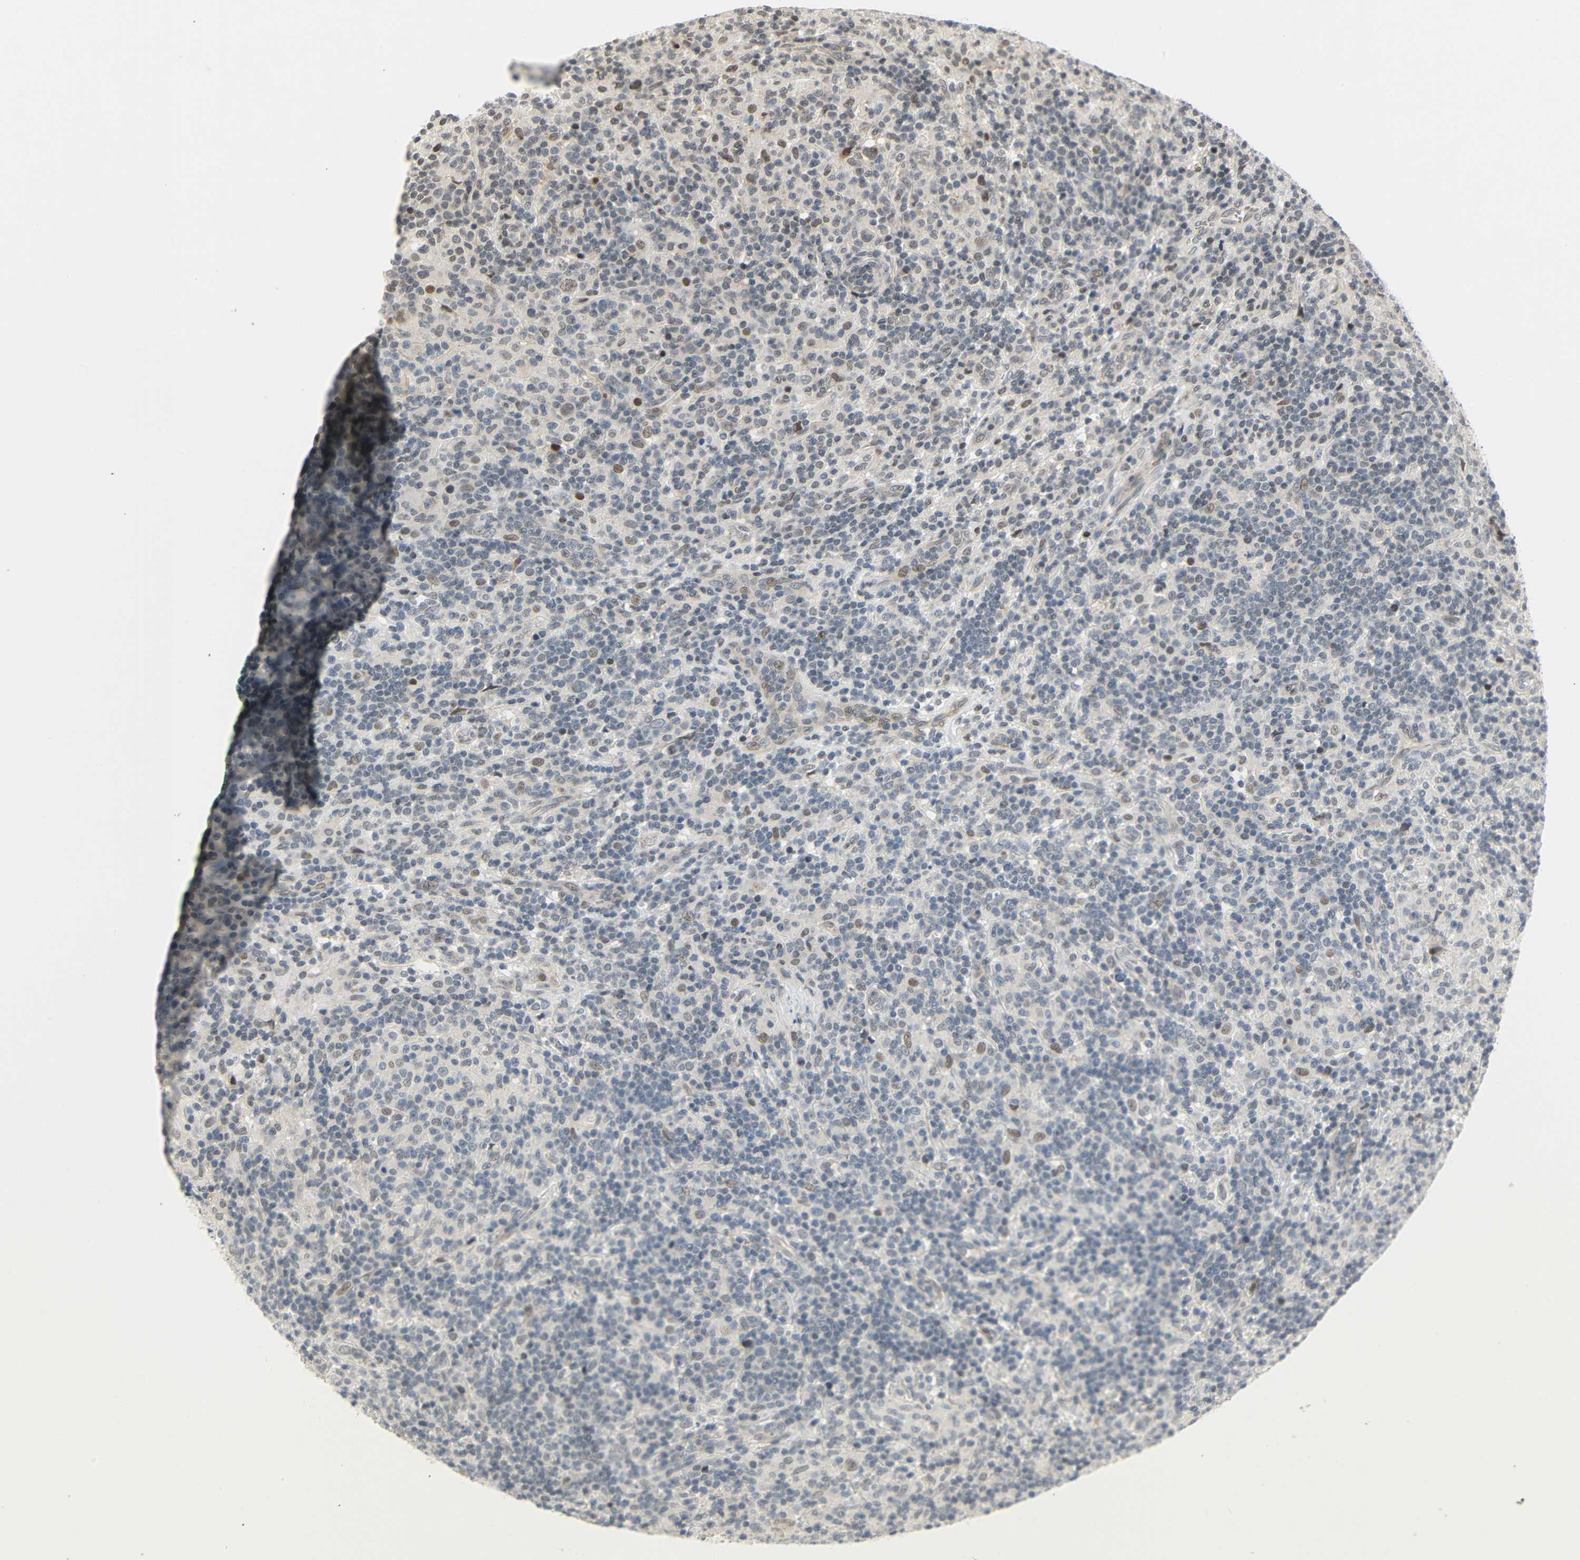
{"staining": {"intensity": "moderate", "quantity": ">75%", "location": "nuclear"}, "tissue": "lymphoma", "cell_type": "Tumor cells", "image_type": "cancer", "snomed": [{"axis": "morphology", "description": "Hodgkin's disease, NOS"}, {"axis": "topography", "description": "Lymph node"}], "caption": "A micrograph of lymphoma stained for a protein reveals moderate nuclear brown staining in tumor cells.", "gene": "IMPG2", "patient": {"sex": "male", "age": 70}}